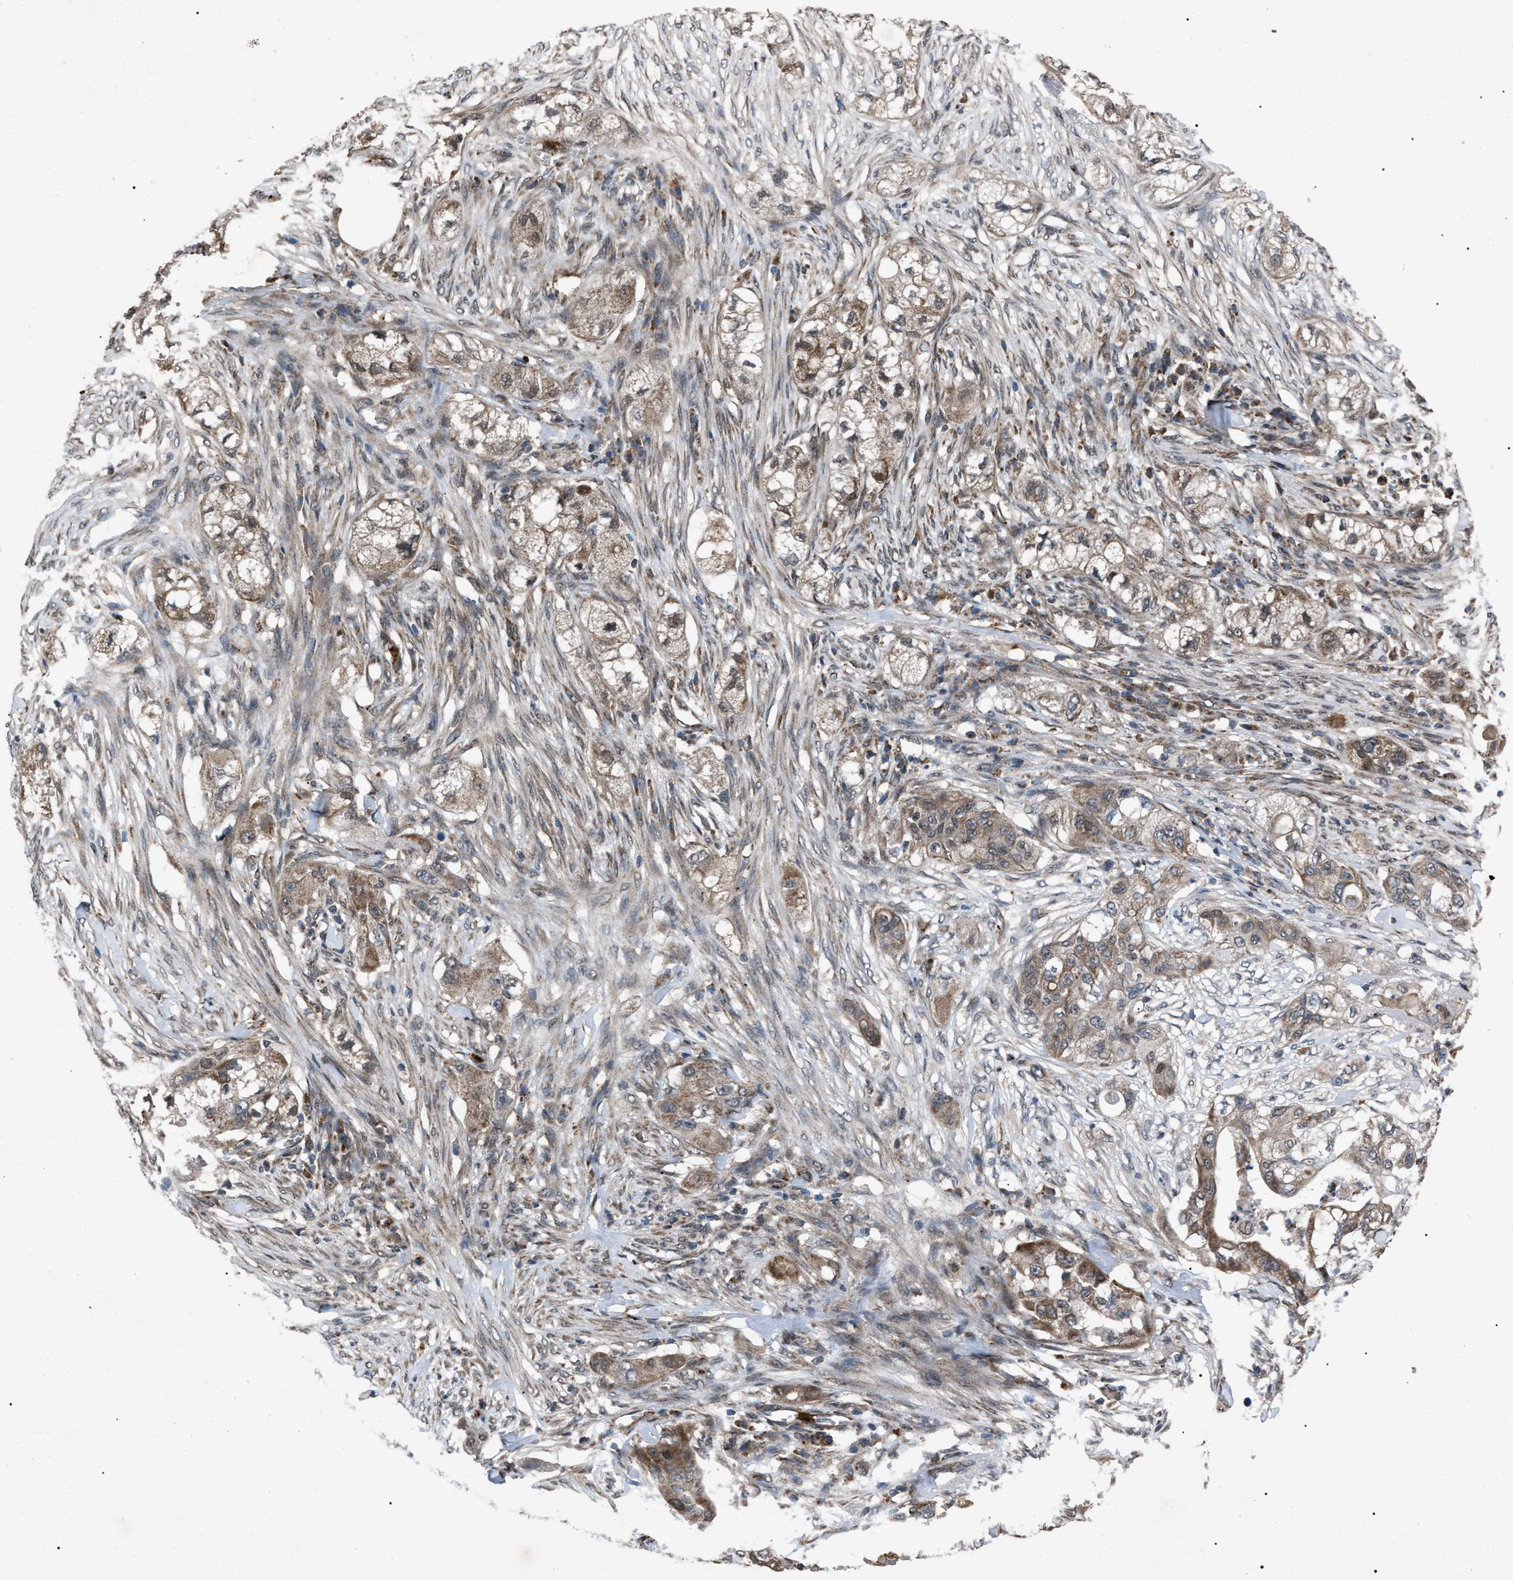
{"staining": {"intensity": "moderate", "quantity": ">75%", "location": "cytoplasmic/membranous"}, "tissue": "pancreatic cancer", "cell_type": "Tumor cells", "image_type": "cancer", "snomed": [{"axis": "morphology", "description": "Adenocarcinoma, NOS"}, {"axis": "topography", "description": "Pancreas"}], "caption": "DAB (3,3'-diaminobenzidine) immunohistochemical staining of human pancreatic adenocarcinoma displays moderate cytoplasmic/membranous protein staining in about >75% of tumor cells.", "gene": "ZFAND2A", "patient": {"sex": "female", "age": 78}}